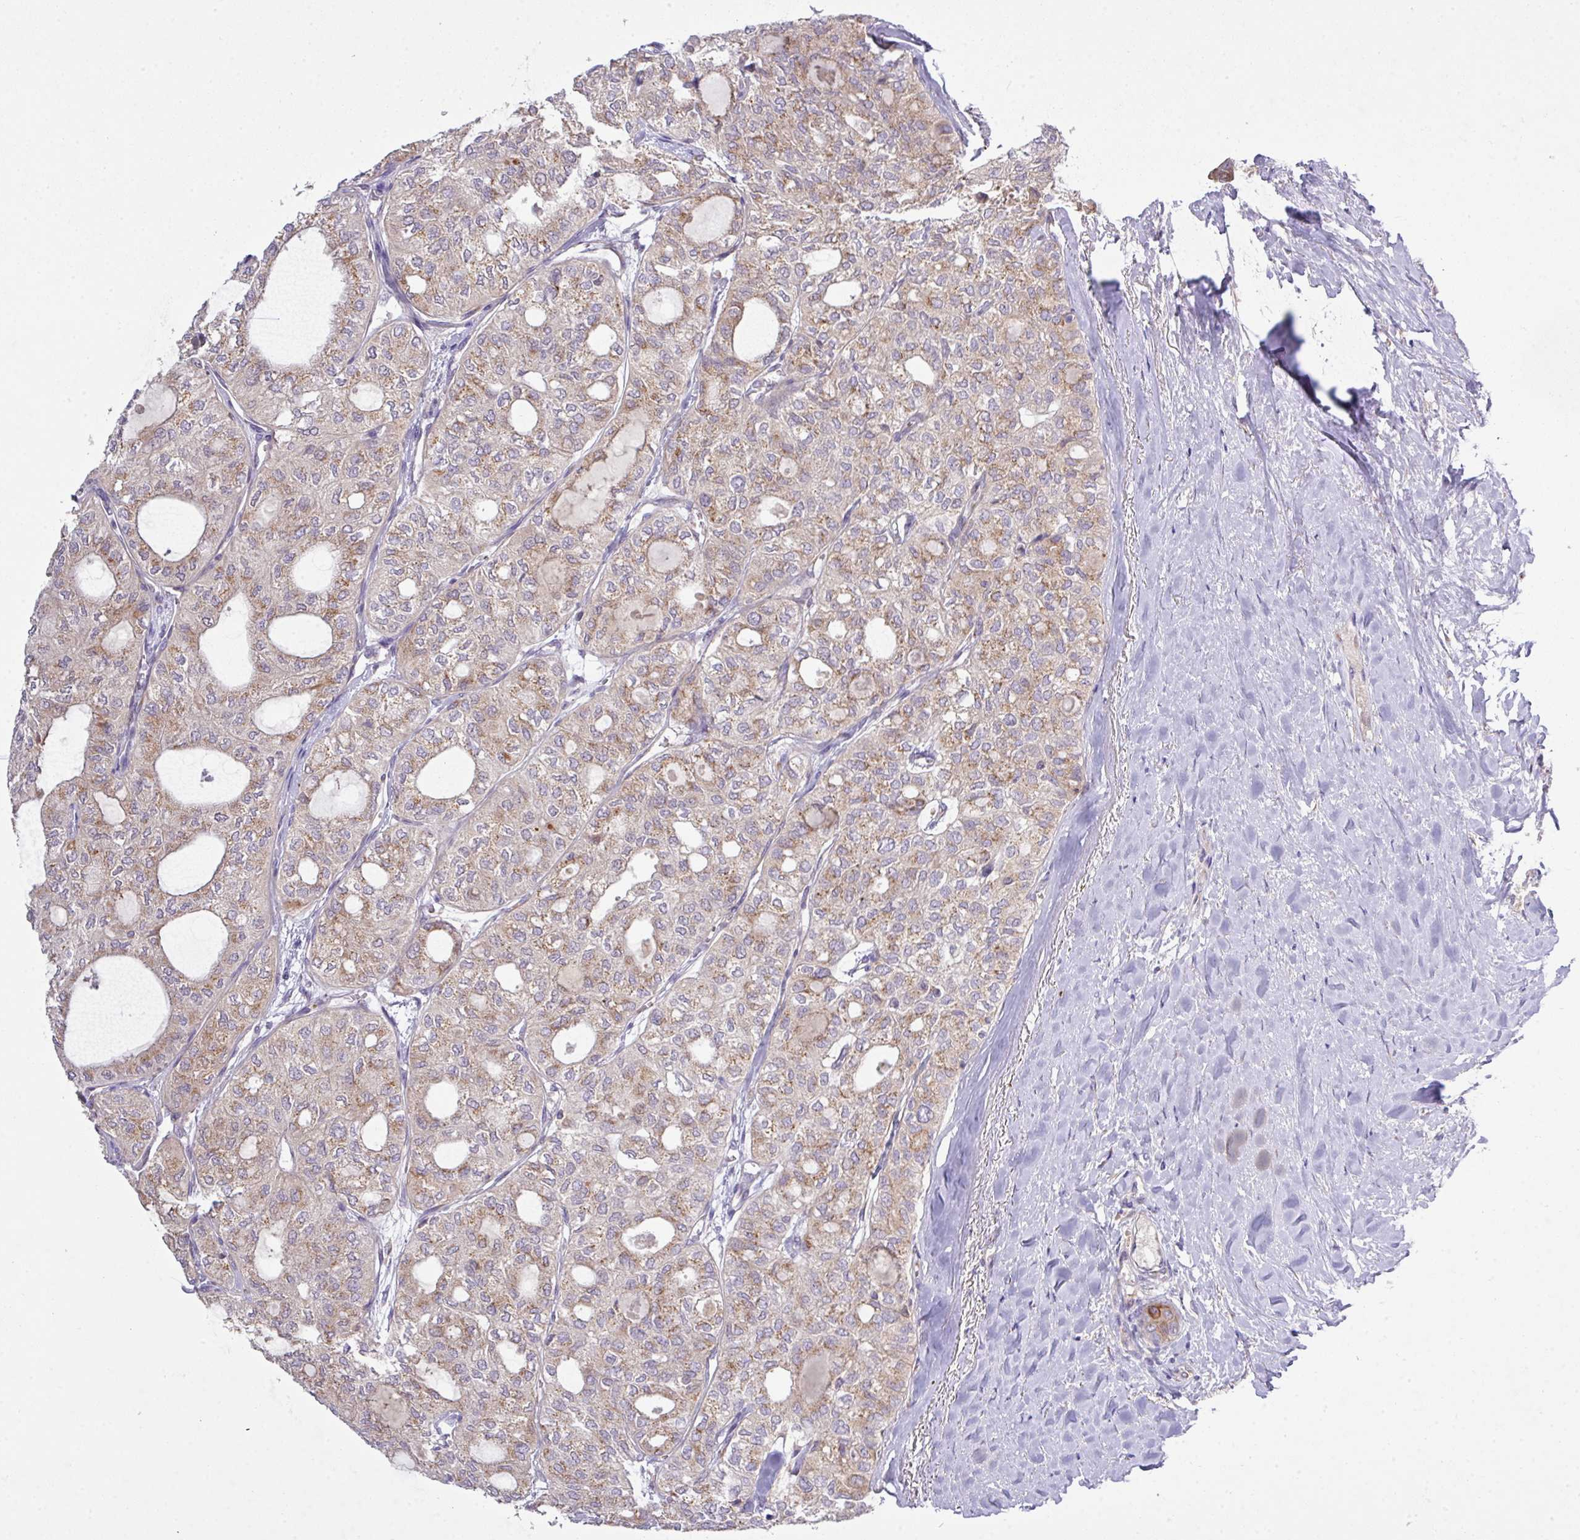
{"staining": {"intensity": "weak", "quantity": ">75%", "location": "cytoplasmic/membranous"}, "tissue": "thyroid cancer", "cell_type": "Tumor cells", "image_type": "cancer", "snomed": [{"axis": "morphology", "description": "Follicular adenoma carcinoma, NOS"}, {"axis": "topography", "description": "Thyroid gland"}], "caption": "Human thyroid follicular adenoma carcinoma stained with a protein marker exhibits weak staining in tumor cells.", "gene": "VTI1A", "patient": {"sex": "male", "age": 75}}